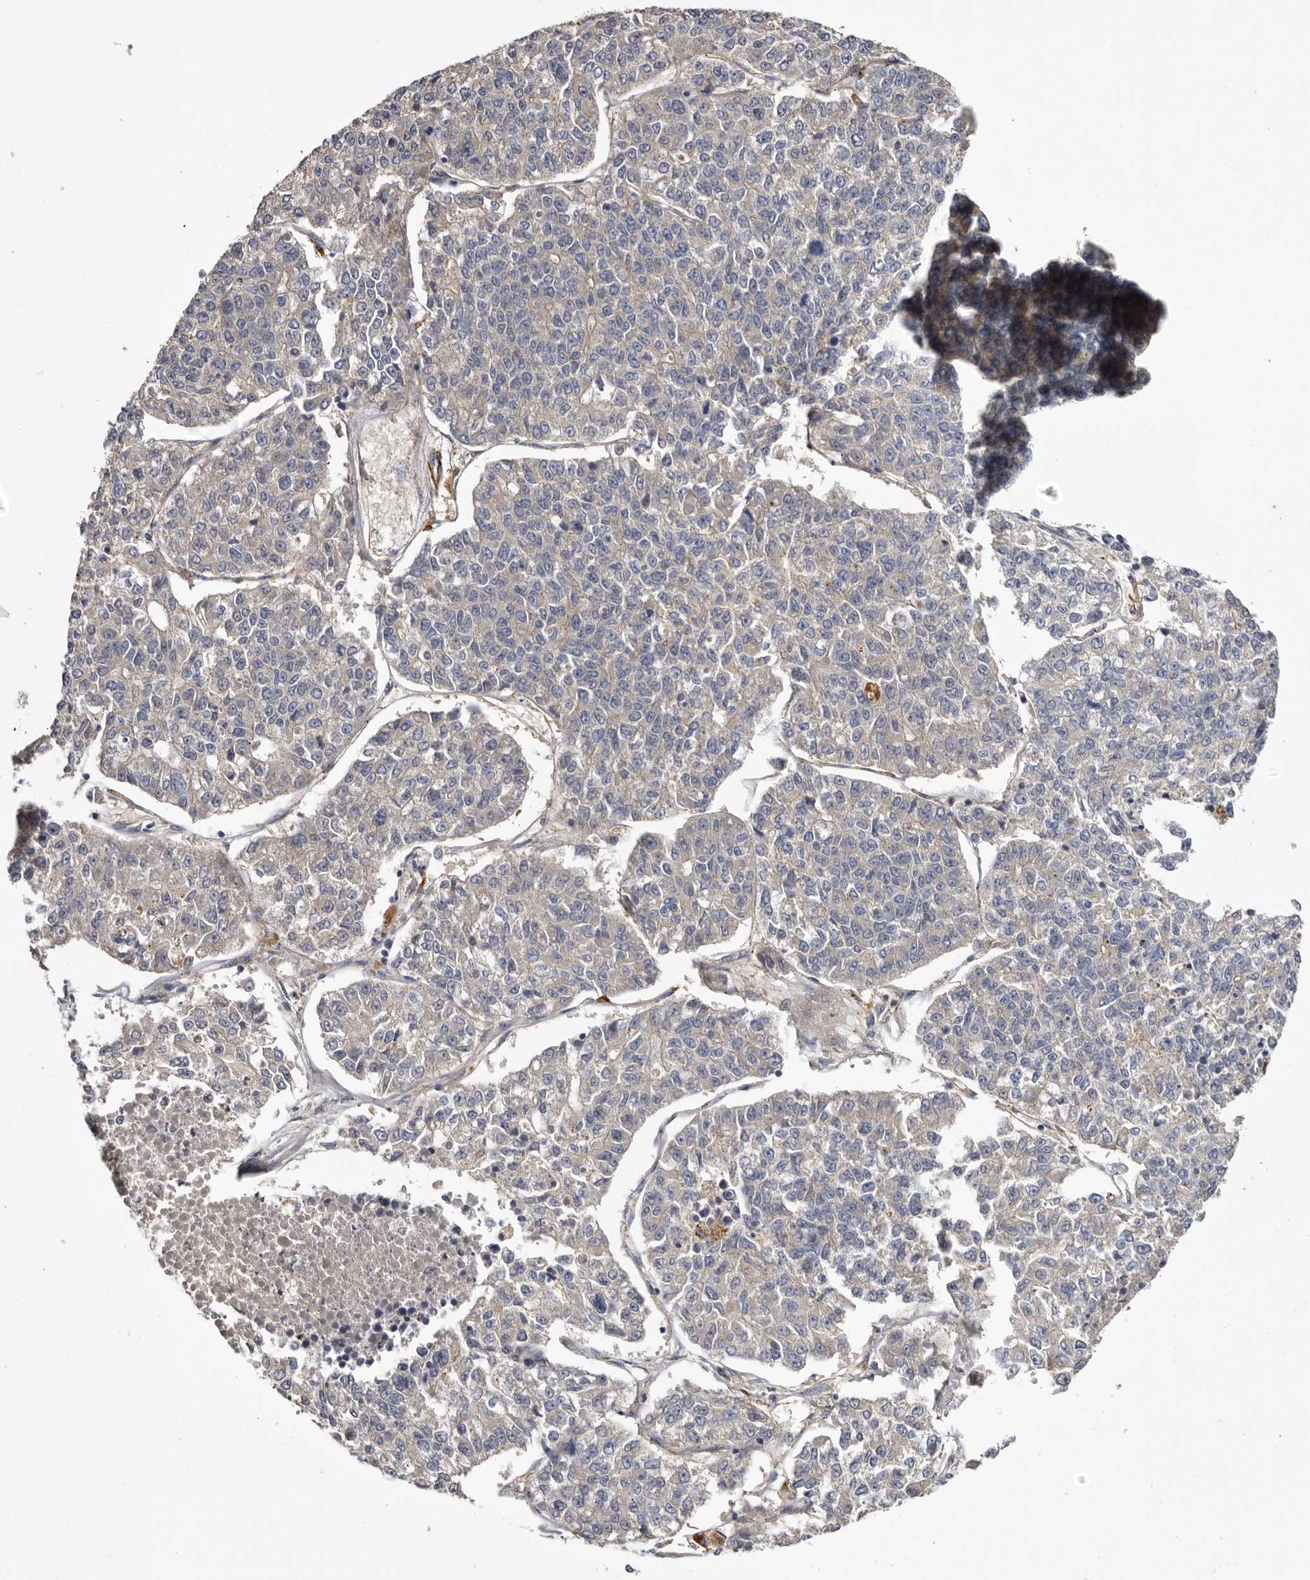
{"staining": {"intensity": "negative", "quantity": "none", "location": "none"}, "tissue": "lung cancer", "cell_type": "Tumor cells", "image_type": "cancer", "snomed": [{"axis": "morphology", "description": "Adenocarcinoma, NOS"}, {"axis": "topography", "description": "Lung"}], "caption": "Immunohistochemistry (IHC) of lung adenocarcinoma displays no expression in tumor cells. (Brightfield microscopy of DAB (3,3'-diaminobenzidine) immunohistochemistry at high magnification).", "gene": "INKA2", "patient": {"sex": "male", "age": 49}}